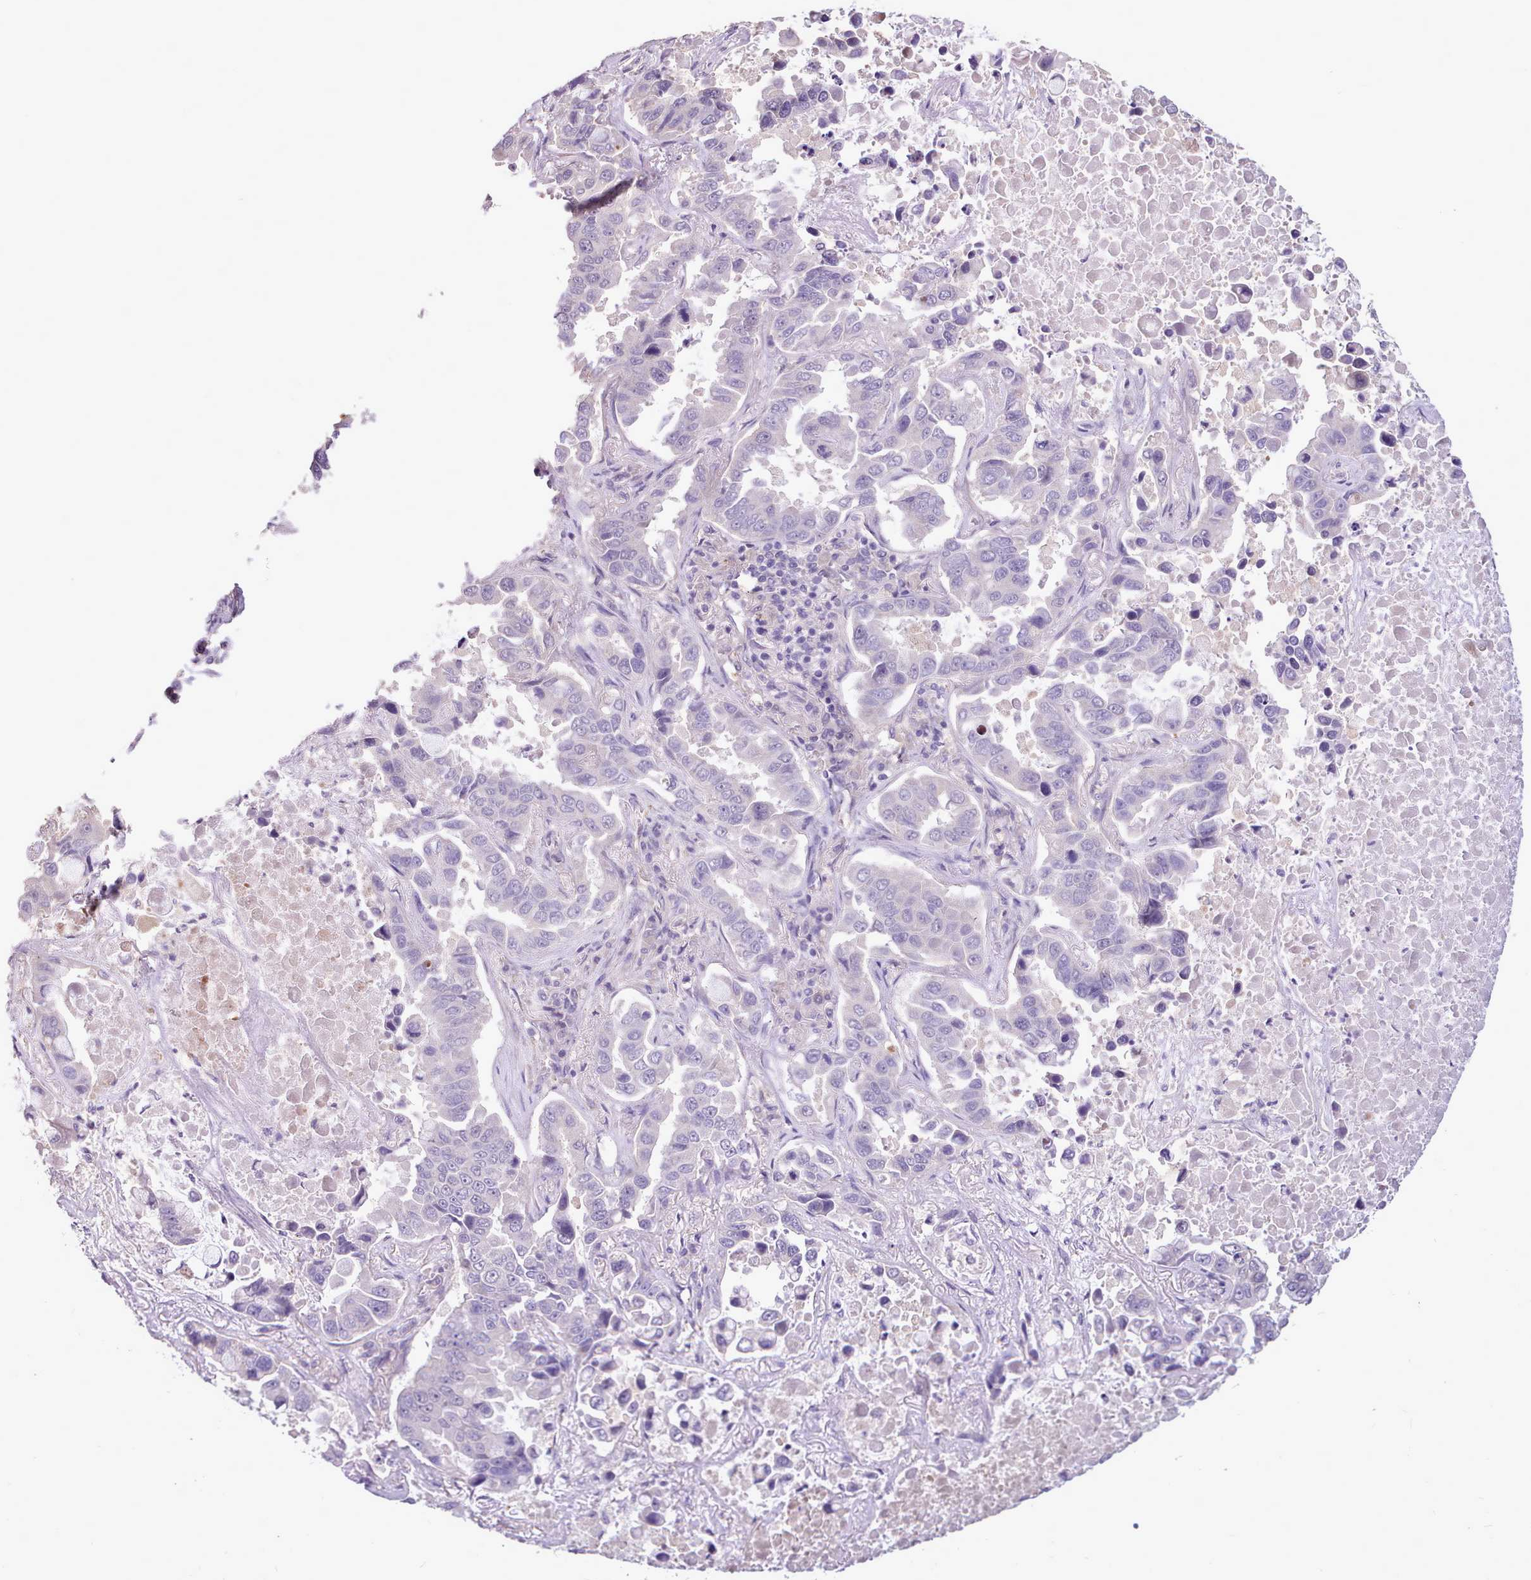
{"staining": {"intensity": "negative", "quantity": "none", "location": "none"}, "tissue": "lung cancer", "cell_type": "Tumor cells", "image_type": "cancer", "snomed": [{"axis": "morphology", "description": "Adenocarcinoma, NOS"}, {"axis": "topography", "description": "Lung"}], "caption": "Immunohistochemistry (IHC) photomicrograph of human lung cancer stained for a protein (brown), which demonstrates no staining in tumor cells. Brightfield microscopy of immunohistochemistry (IHC) stained with DAB (3,3'-diaminobenzidine) (brown) and hematoxylin (blue), captured at high magnification.", "gene": "ZNF607", "patient": {"sex": "male", "age": 64}}